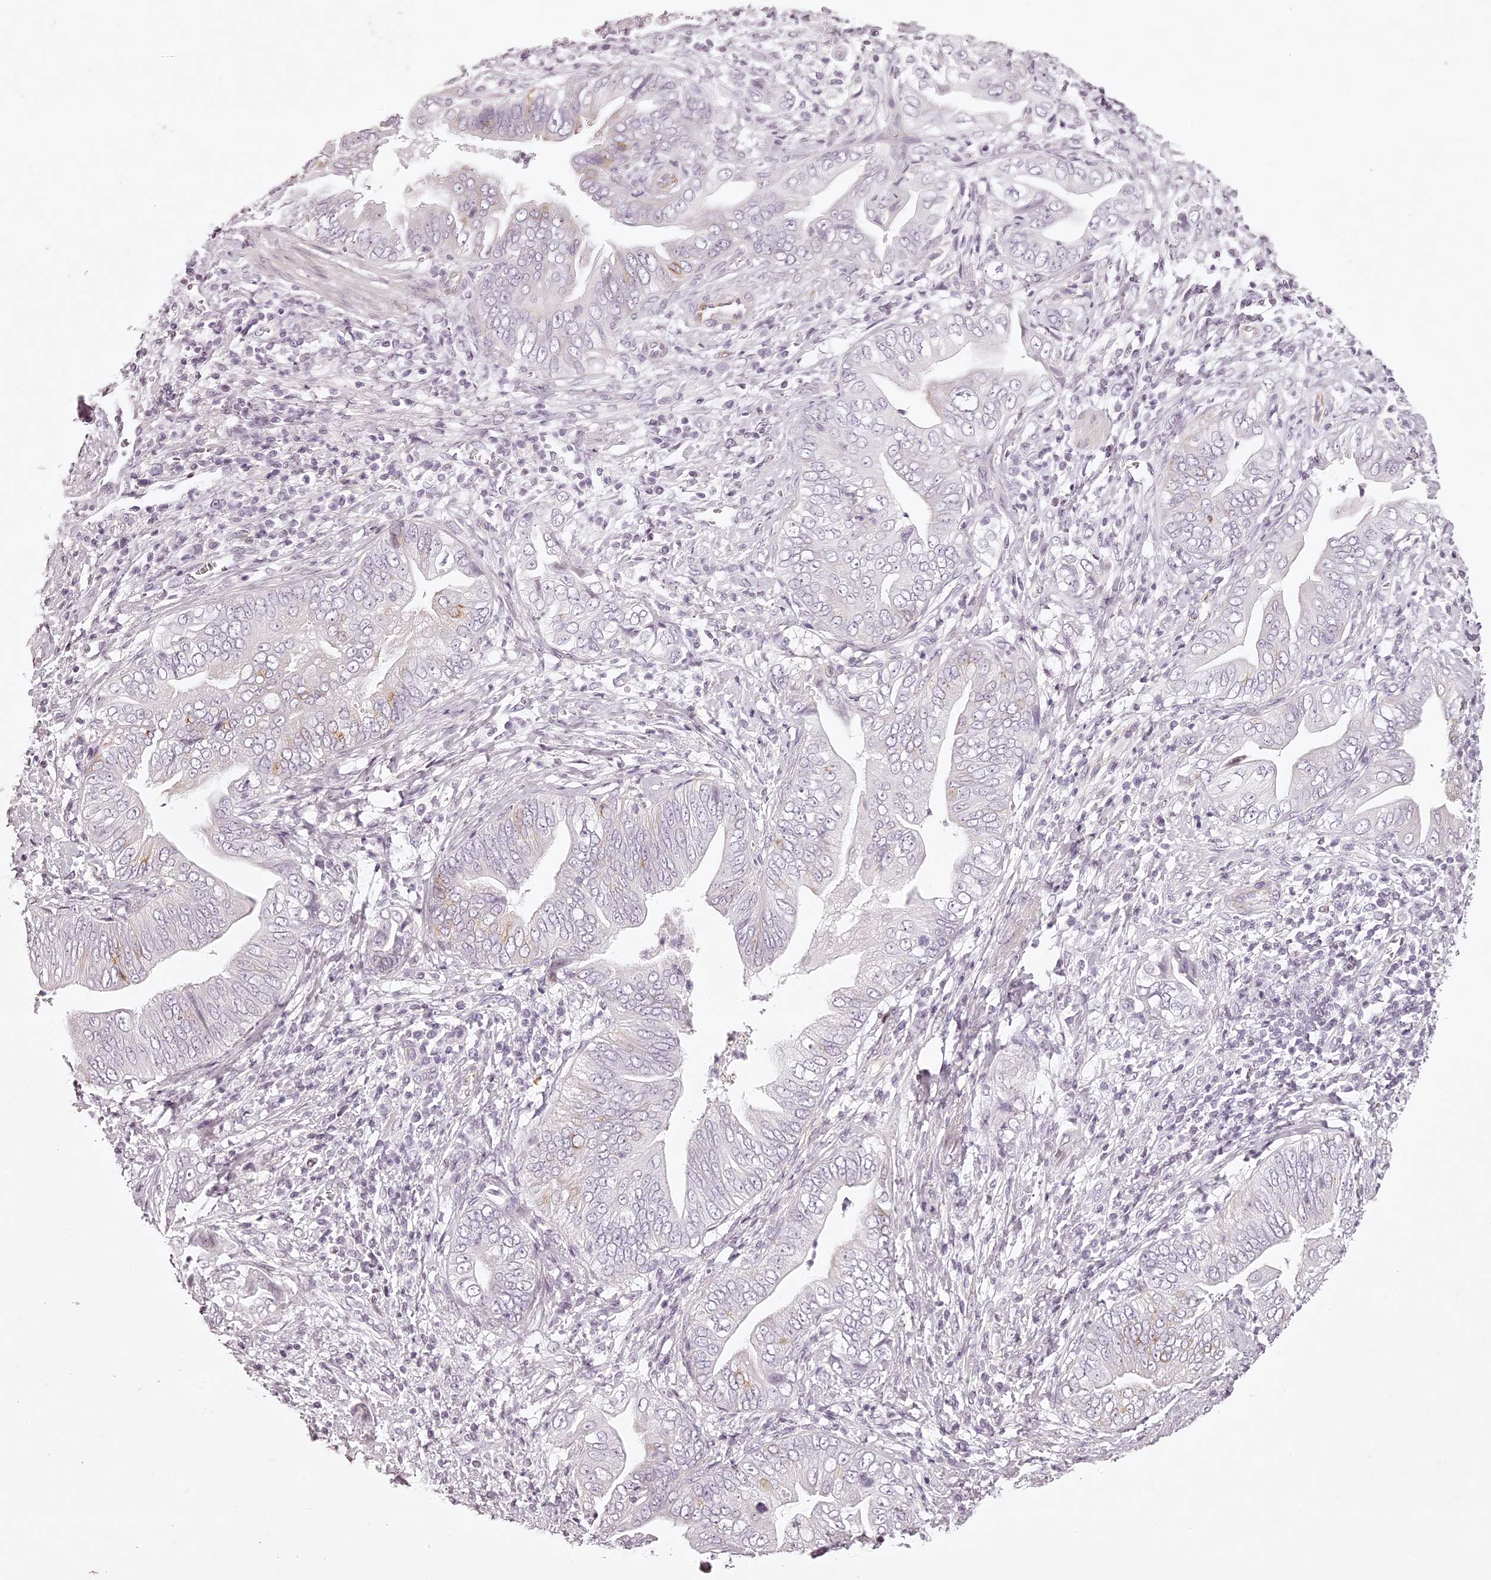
{"staining": {"intensity": "moderate", "quantity": "<25%", "location": "cytoplasmic/membranous"}, "tissue": "pancreatic cancer", "cell_type": "Tumor cells", "image_type": "cancer", "snomed": [{"axis": "morphology", "description": "Adenocarcinoma, NOS"}, {"axis": "topography", "description": "Pancreas"}], "caption": "Adenocarcinoma (pancreatic) was stained to show a protein in brown. There is low levels of moderate cytoplasmic/membranous positivity in about <25% of tumor cells.", "gene": "ELAPOR1", "patient": {"sex": "male", "age": 75}}